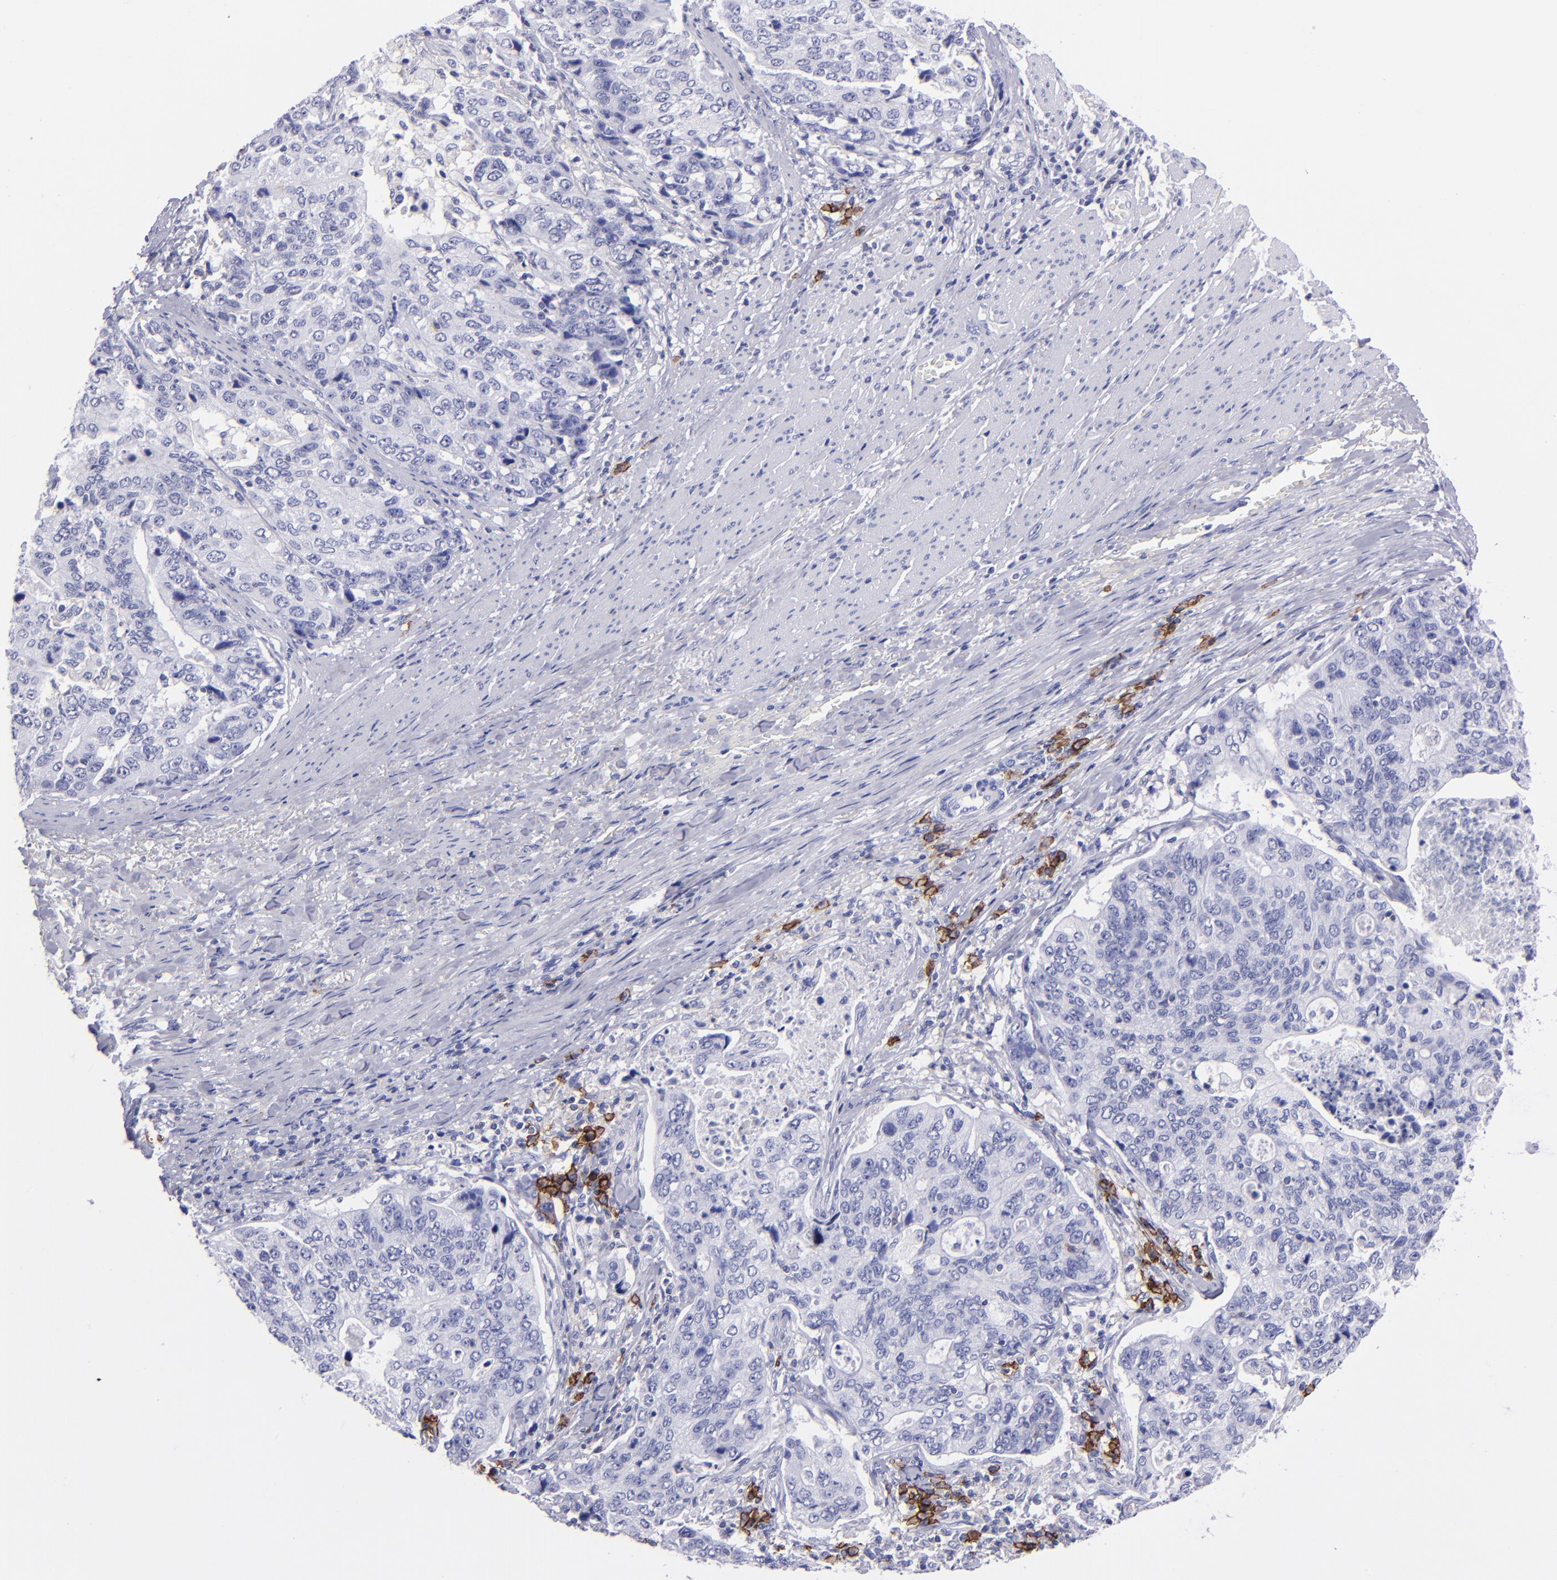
{"staining": {"intensity": "negative", "quantity": "none", "location": "none"}, "tissue": "stomach cancer", "cell_type": "Tumor cells", "image_type": "cancer", "snomed": [{"axis": "morphology", "description": "Adenocarcinoma, NOS"}, {"axis": "topography", "description": "Esophagus"}, {"axis": "topography", "description": "Stomach"}], "caption": "A high-resolution image shows IHC staining of adenocarcinoma (stomach), which shows no significant expression in tumor cells.", "gene": "CD38", "patient": {"sex": "male", "age": 74}}